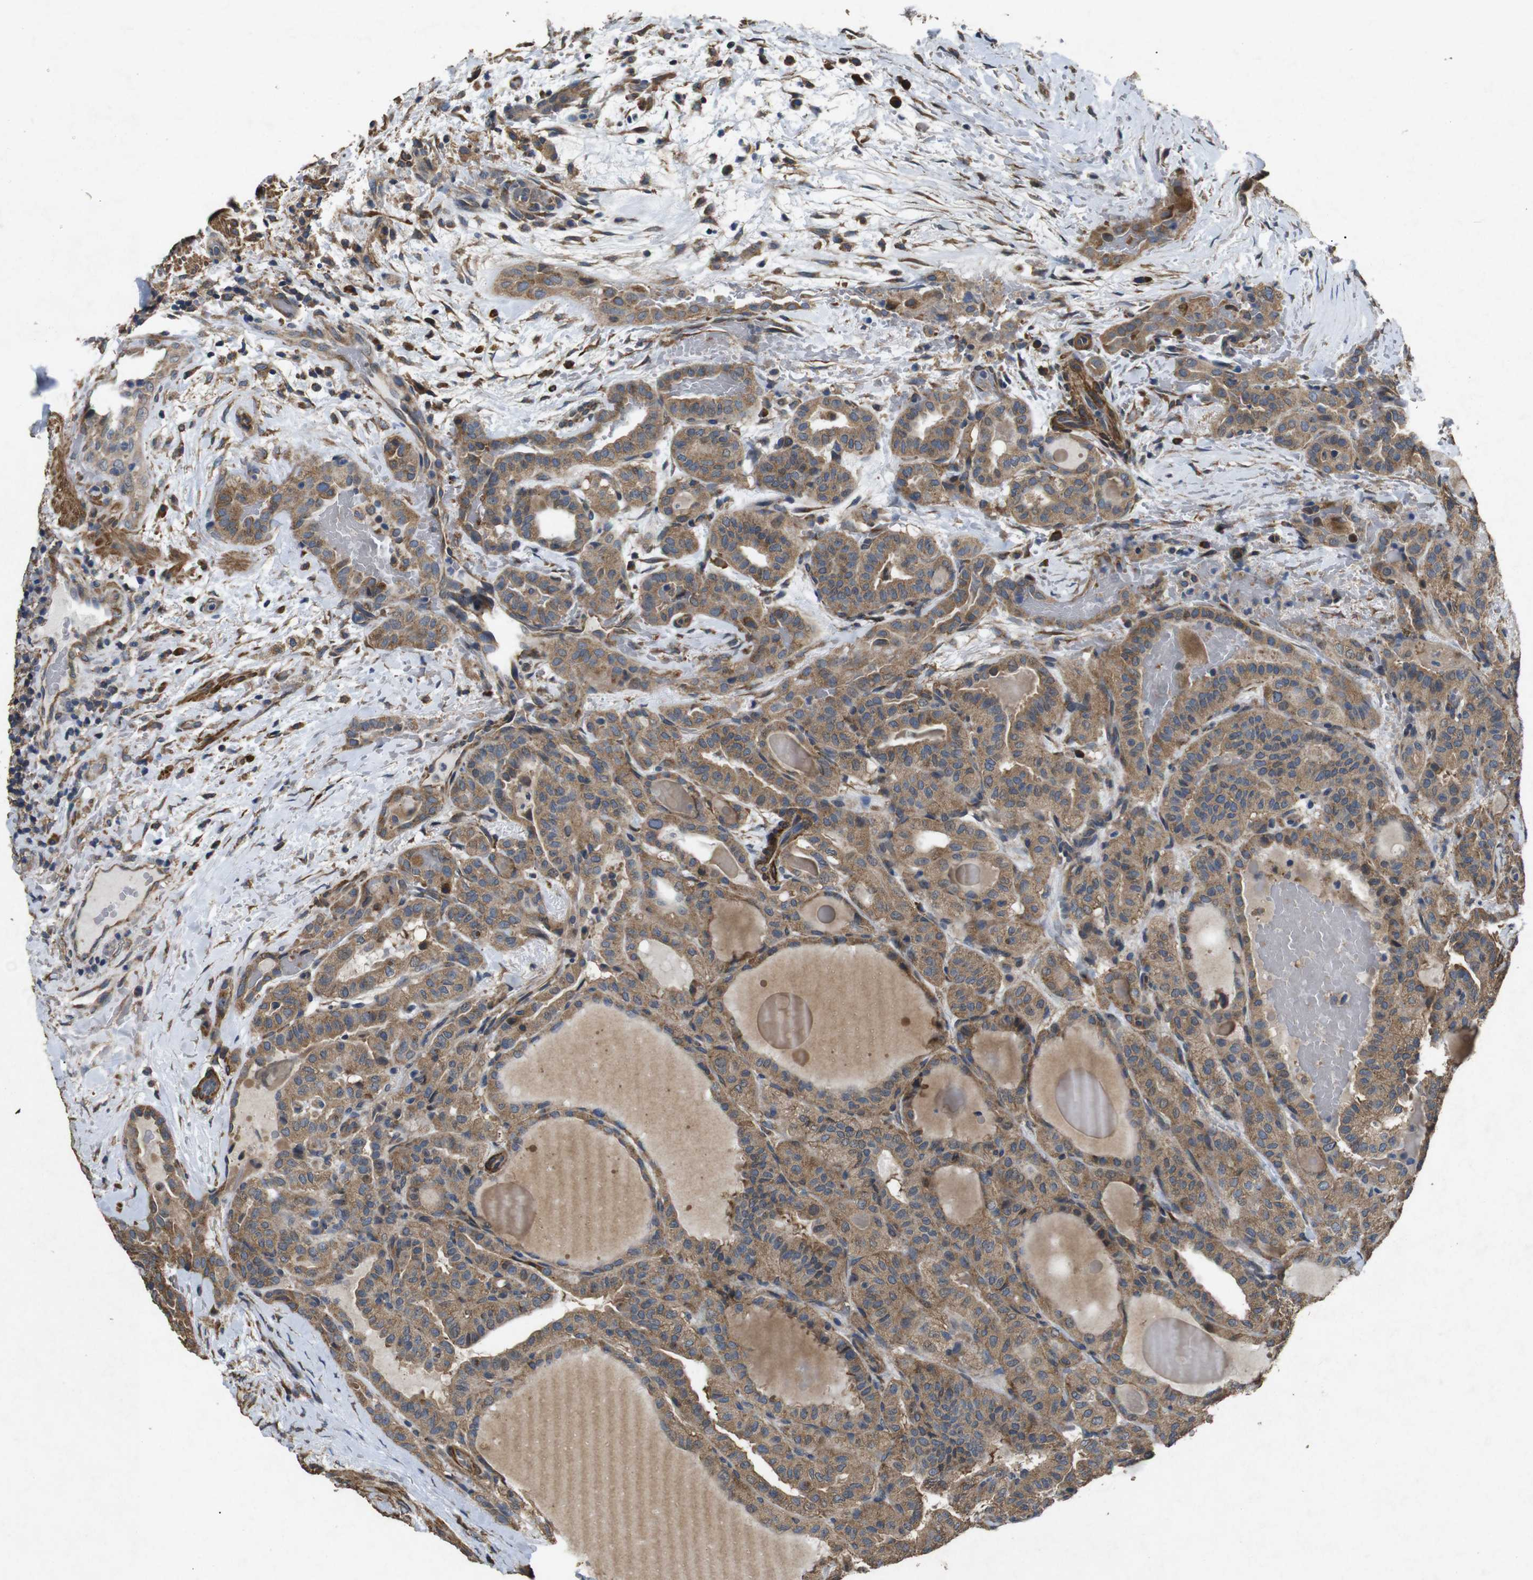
{"staining": {"intensity": "moderate", "quantity": ">75%", "location": "cytoplasmic/membranous"}, "tissue": "thyroid cancer", "cell_type": "Tumor cells", "image_type": "cancer", "snomed": [{"axis": "morphology", "description": "Papillary adenocarcinoma, NOS"}, {"axis": "topography", "description": "Thyroid gland"}], "caption": "This histopathology image exhibits IHC staining of papillary adenocarcinoma (thyroid), with medium moderate cytoplasmic/membranous positivity in approximately >75% of tumor cells.", "gene": "BNIP3", "patient": {"sex": "male", "age": 77}}